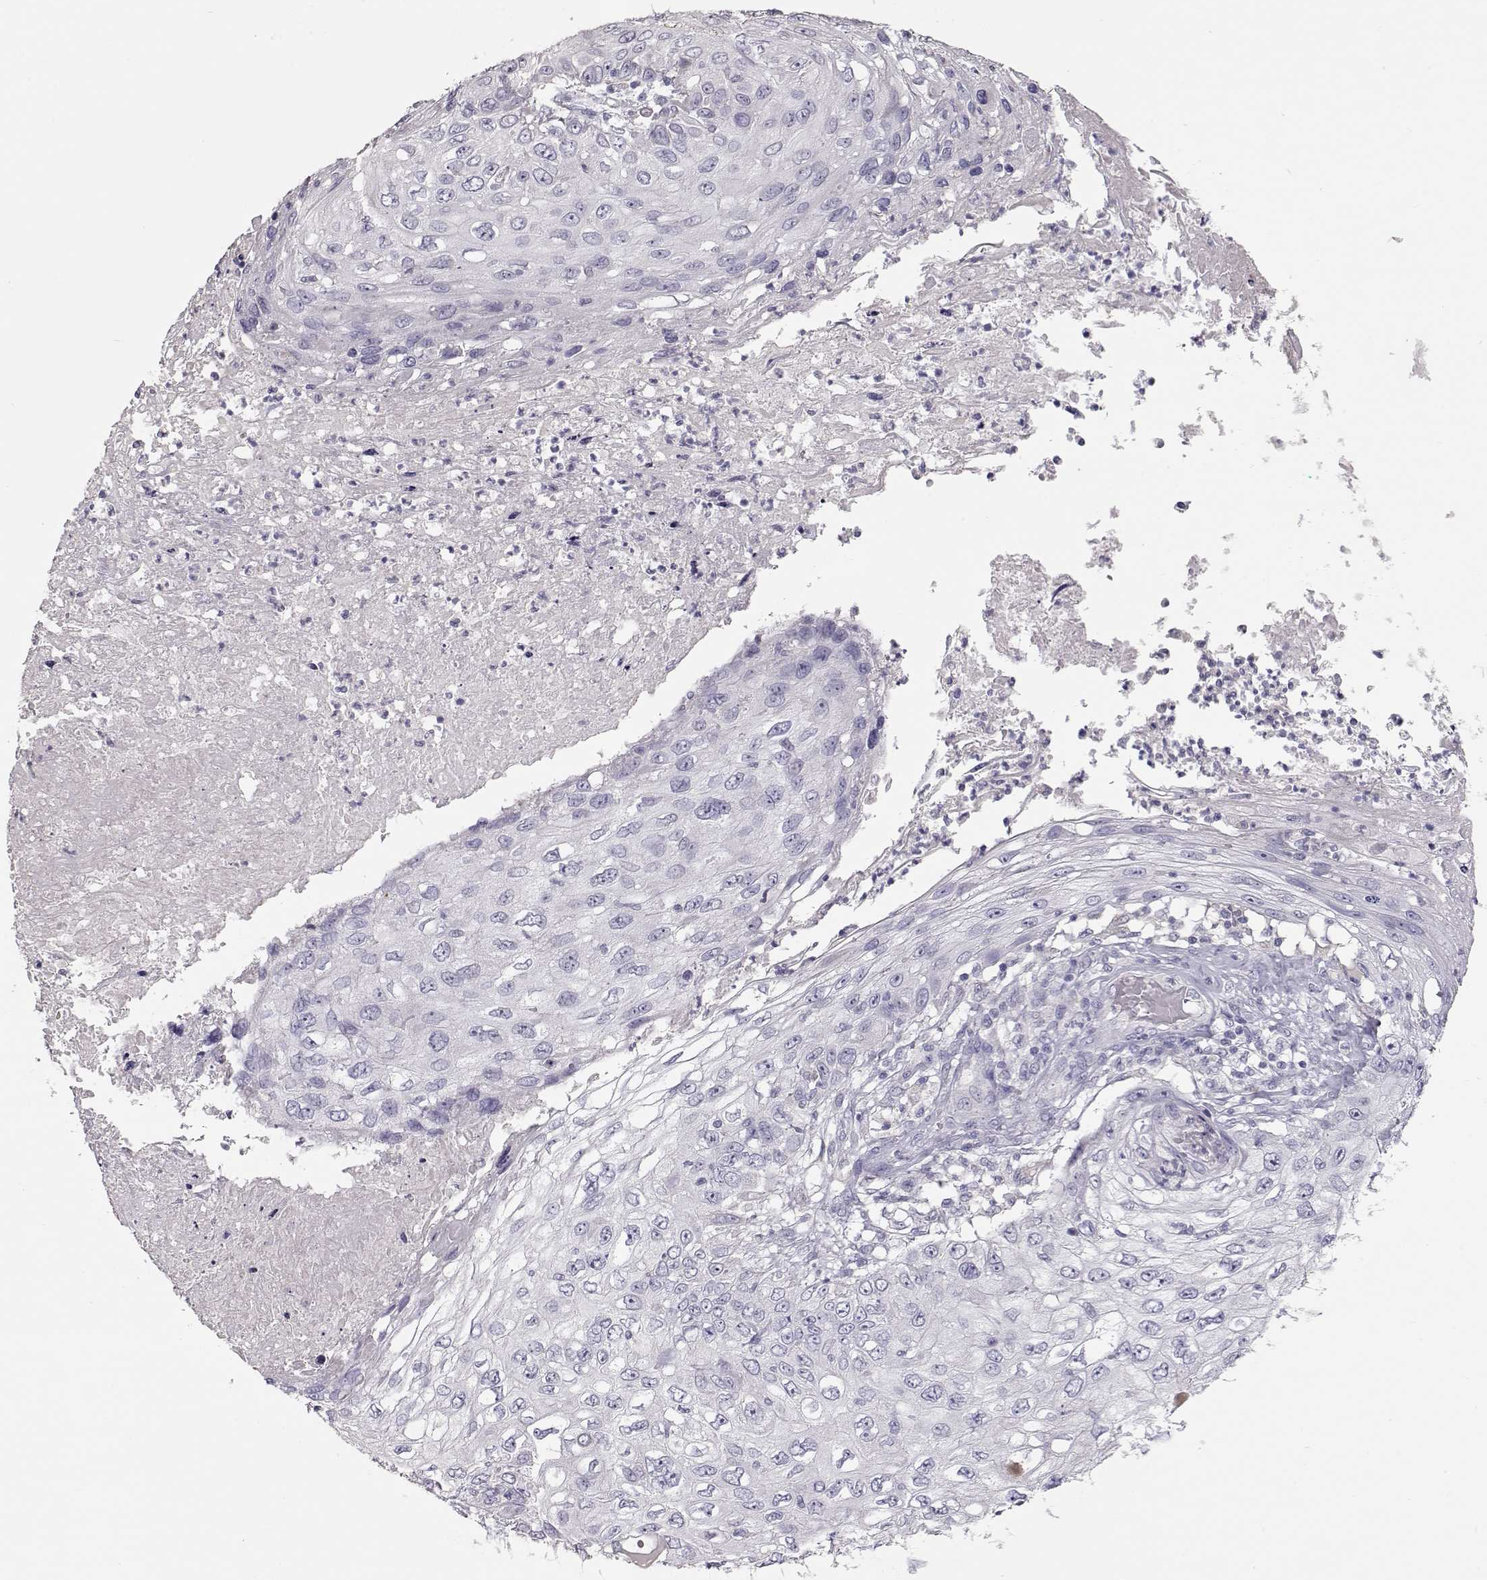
{"staining": {"intensity": "negative", "quantity": "none", "location": "none"}, "tissue": "skin cancer", "cell_type": "Tumor cells", "image_type": "cancer", "snomed": [{"axis": "morphology", "description": "Squamous cell carcinoma, NOS"}, {"axis": "topography", "description": "Skin"}], "caption": "IHC of skin cancer displays no expression in tumor cells. The staining was performed using DAB (3,3'-diaminobenzidine) to visualize the protein expression in brown, while the nuclei were stained in blue with hematoxylin (Magnification: 20x).", "gene": "SLC18A1", "patient": {"sex": "male", "age": 92}}